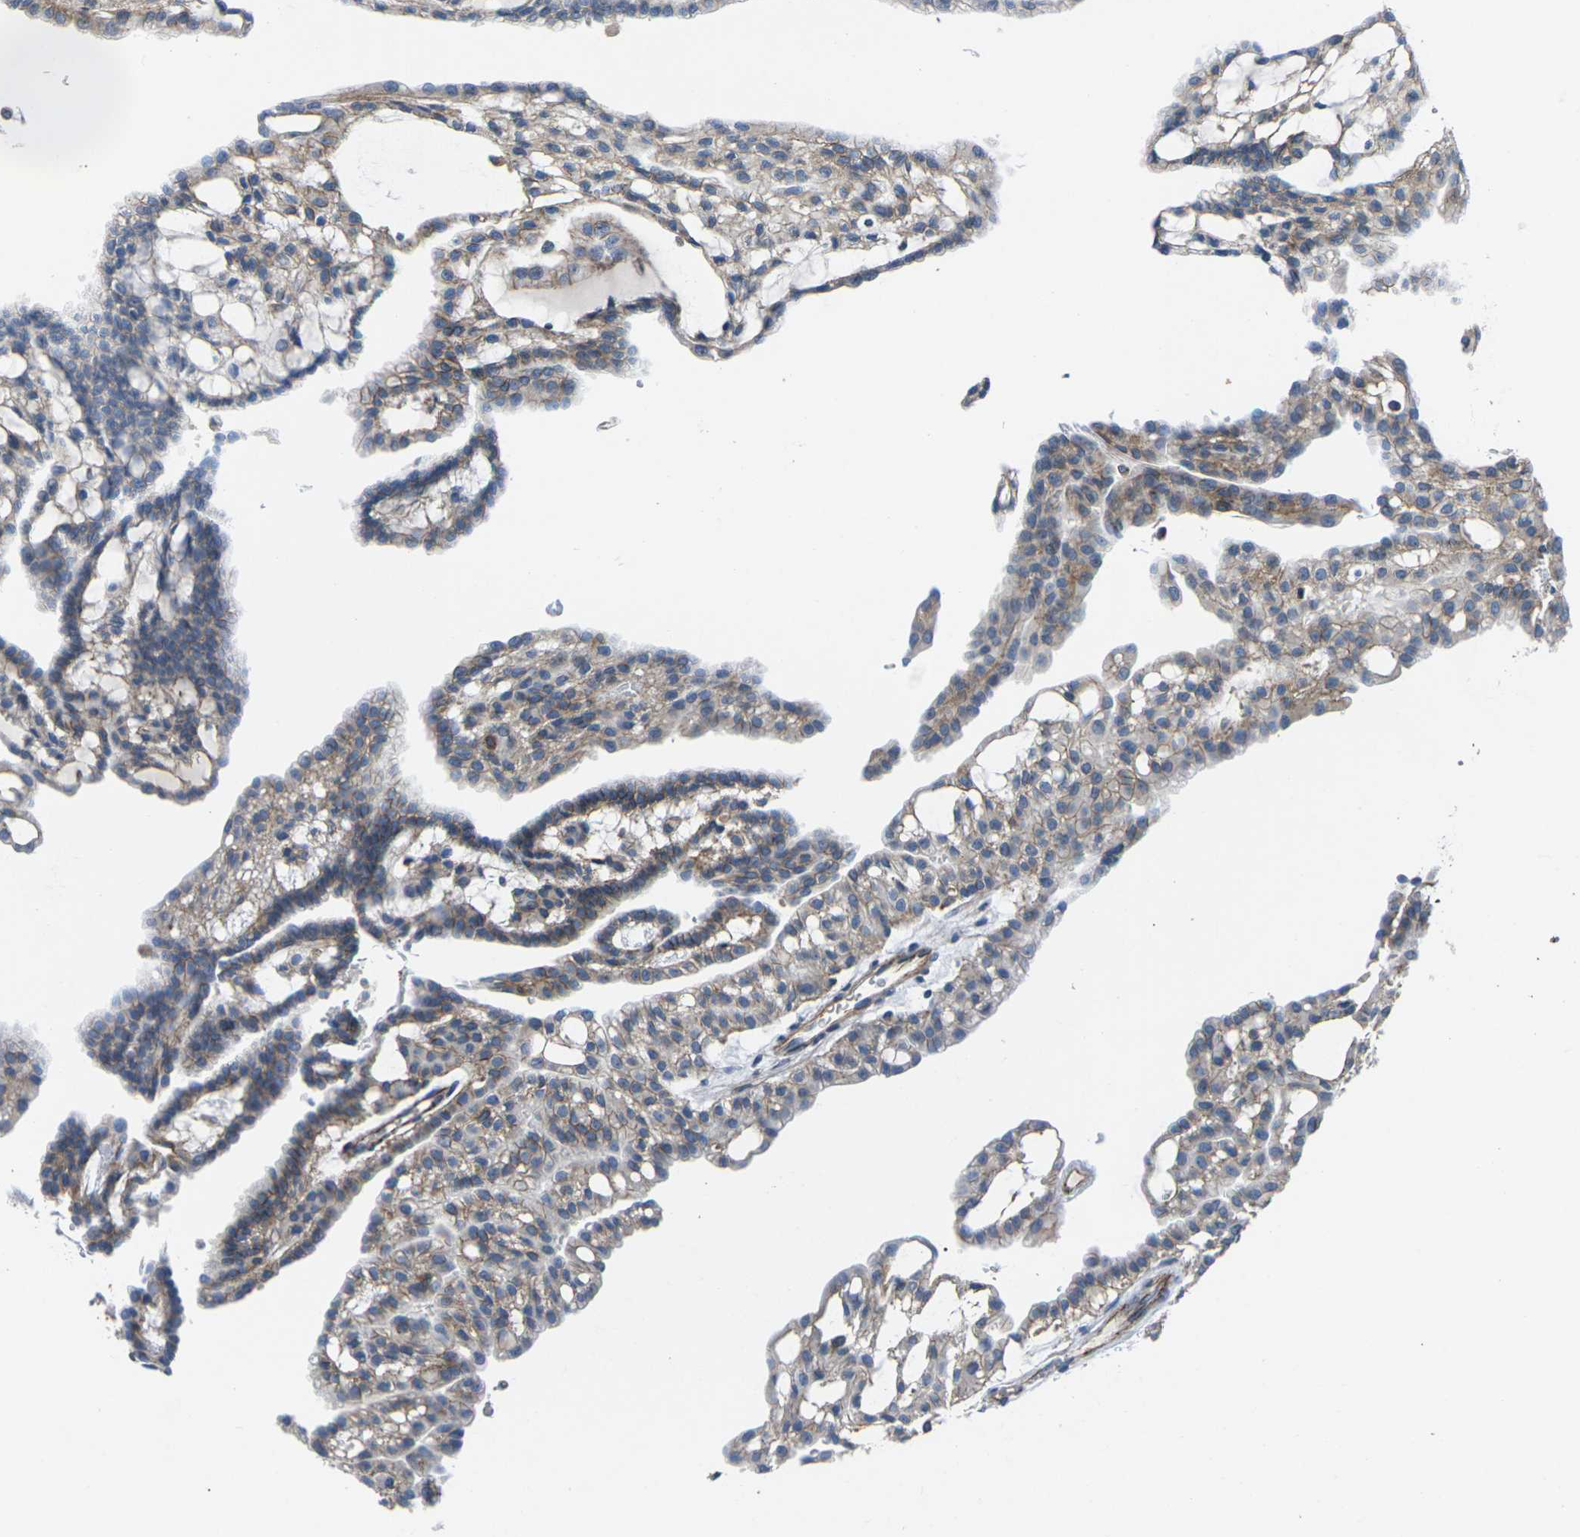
{"staining": {"intensity": "weak", "quantity": "25%-75%", "location": "cytoplasmic/membranous"}, "tissue": "renal cancer", "cell_type": "Tumor cells", "image_type": "cancer", "snomed": [{"axis": "morphology", "description": "Adenocarcinoma, NOS"}, {"axis": "topography", "description": "Kidney"}], "caption": "Immunohistochemistry (IHC) image of renal adenocarcinoma stained for a protein (brown), which shows low levels of weak cytoplasmic/membranous expression in about 25%-75% of tumor cells.", "gene": "CTNND1", "patient": {"sex": "male", "age": 63}}